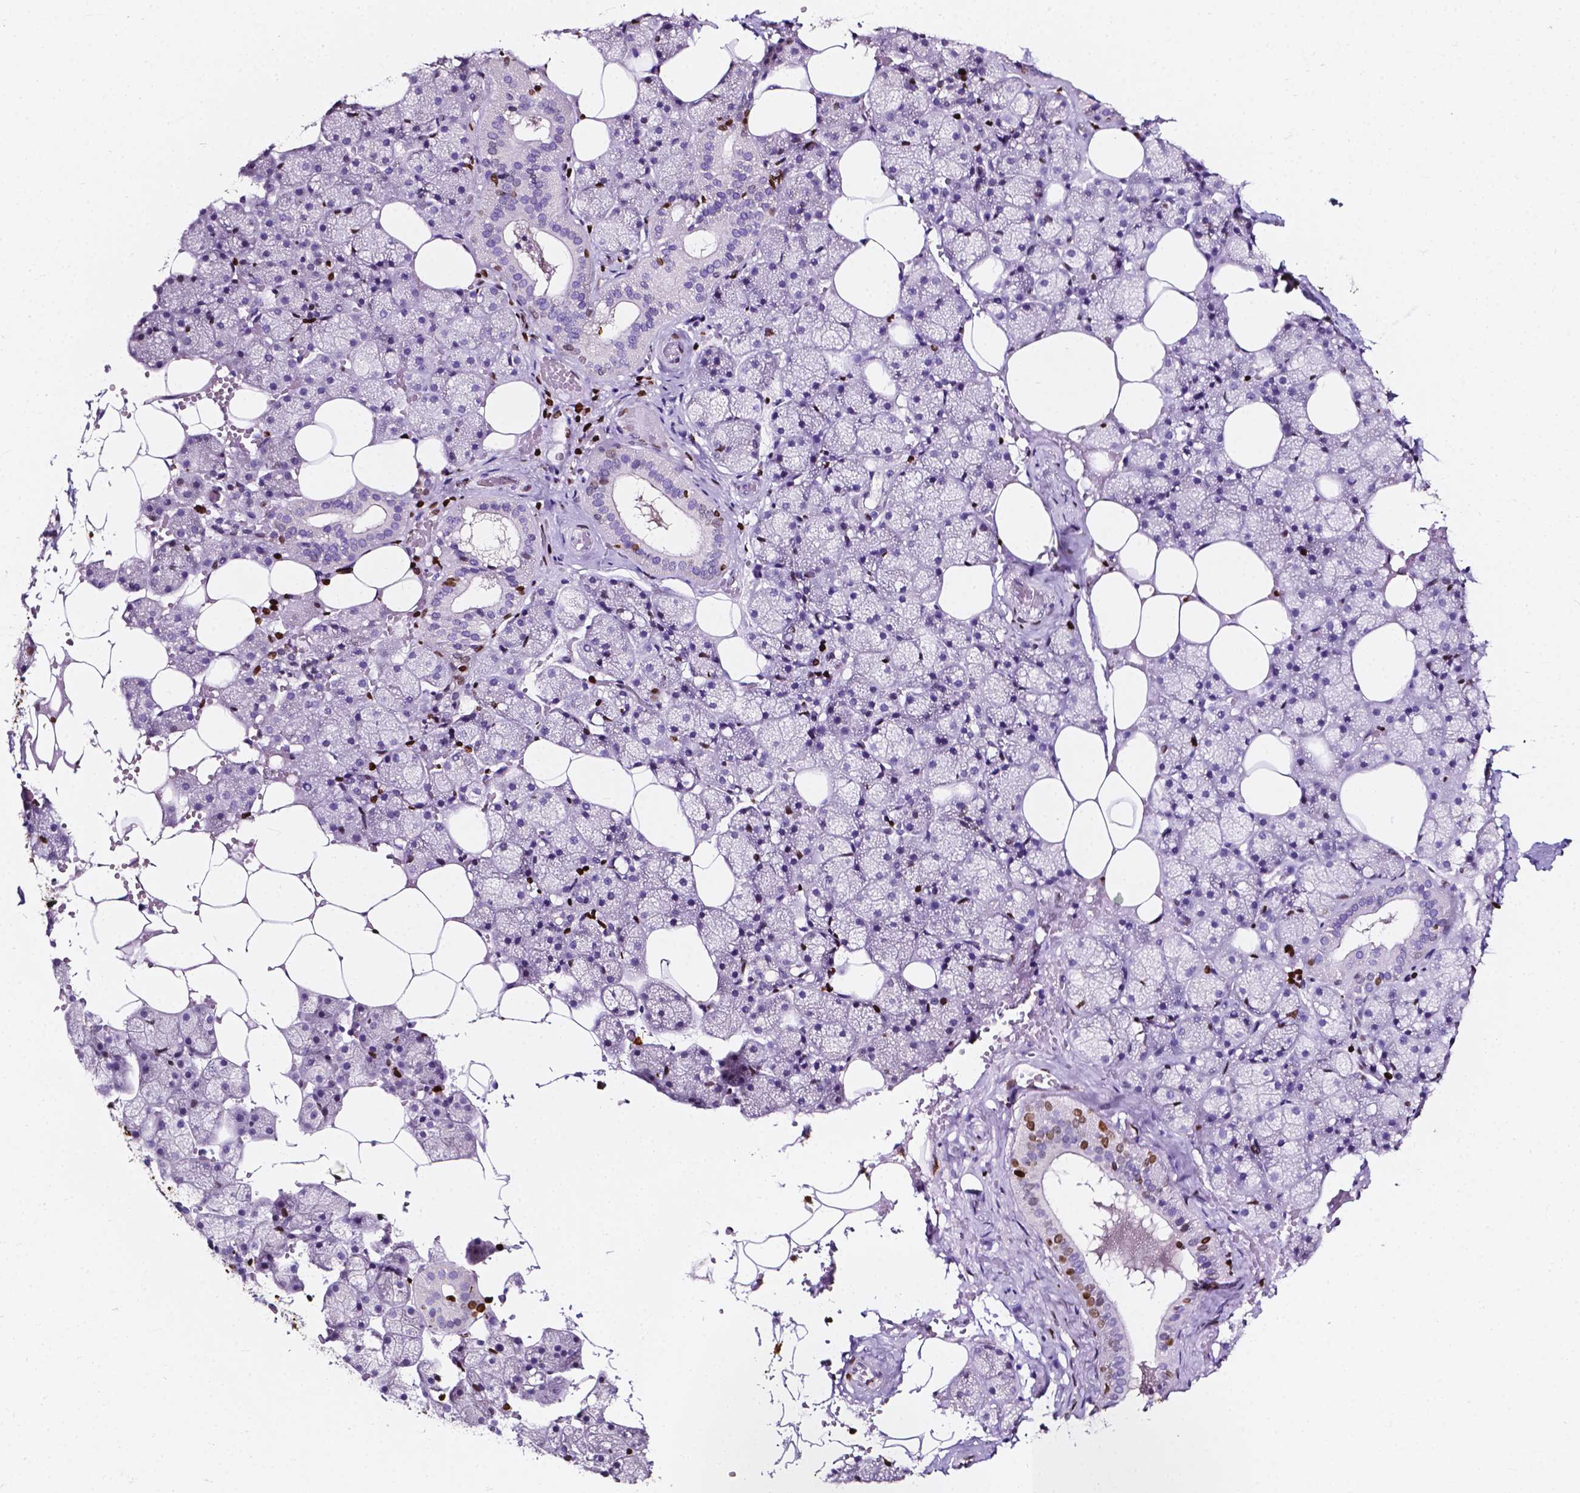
{"staining": {"intensity": "strong", "quantity": "<25%", "location": "nuclear"}, "tissue": "salivary gland", "cell_type": "Glandular cells", "image_type": "normal", "snomed": [{"axis": "morphology", "description": "Normal tissue, NOS"}, {"axis": "topography", "description": "Salivary gland"}], "caption": "Normal salivary gland was stained to show a protein in brown. There is medium levels of strong nuclear expression in approximately <25% of glandular cells.", "gene": "CBY3", "patient": {"sex": "male", "age": 38}}